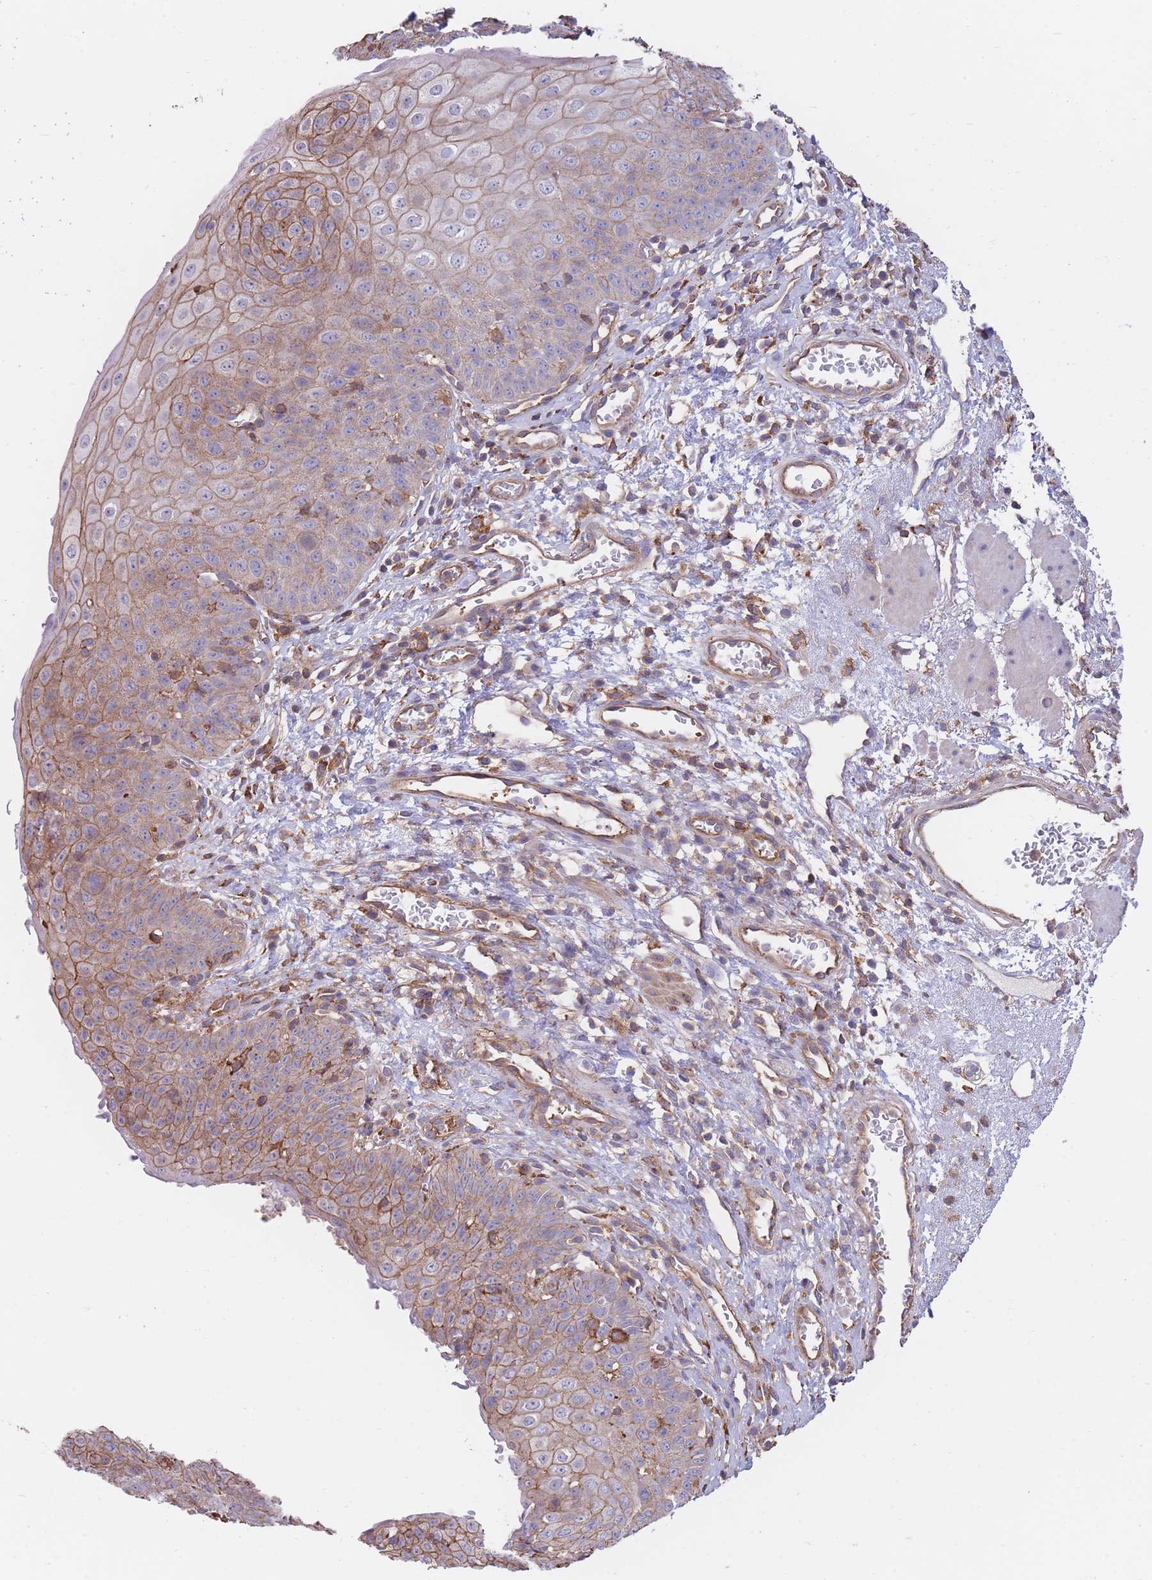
{"staining": {"intensity": "moderate", "quantity": "25%-75%", "location": "cytoplasmic/membranous"}, "tissue": "esophagus", "cell_type": "Squamous epithelial cells", "image_type": "normal", "snomed": [{"axis": "morphology", "description": "Normal tissue, NOS"}, {"axis": "topography", "description": "Esophagus"}], "caption": "A micrograph of human esophagus stained for a protein shows moderate cytoplasmic/membranous brown staining in squamous epithelial cells. (DAB IHC with brightfield microscopy, high magnification).", "gene": "LRRN4CL", "patient": {"sex": "male", "age": 71}}